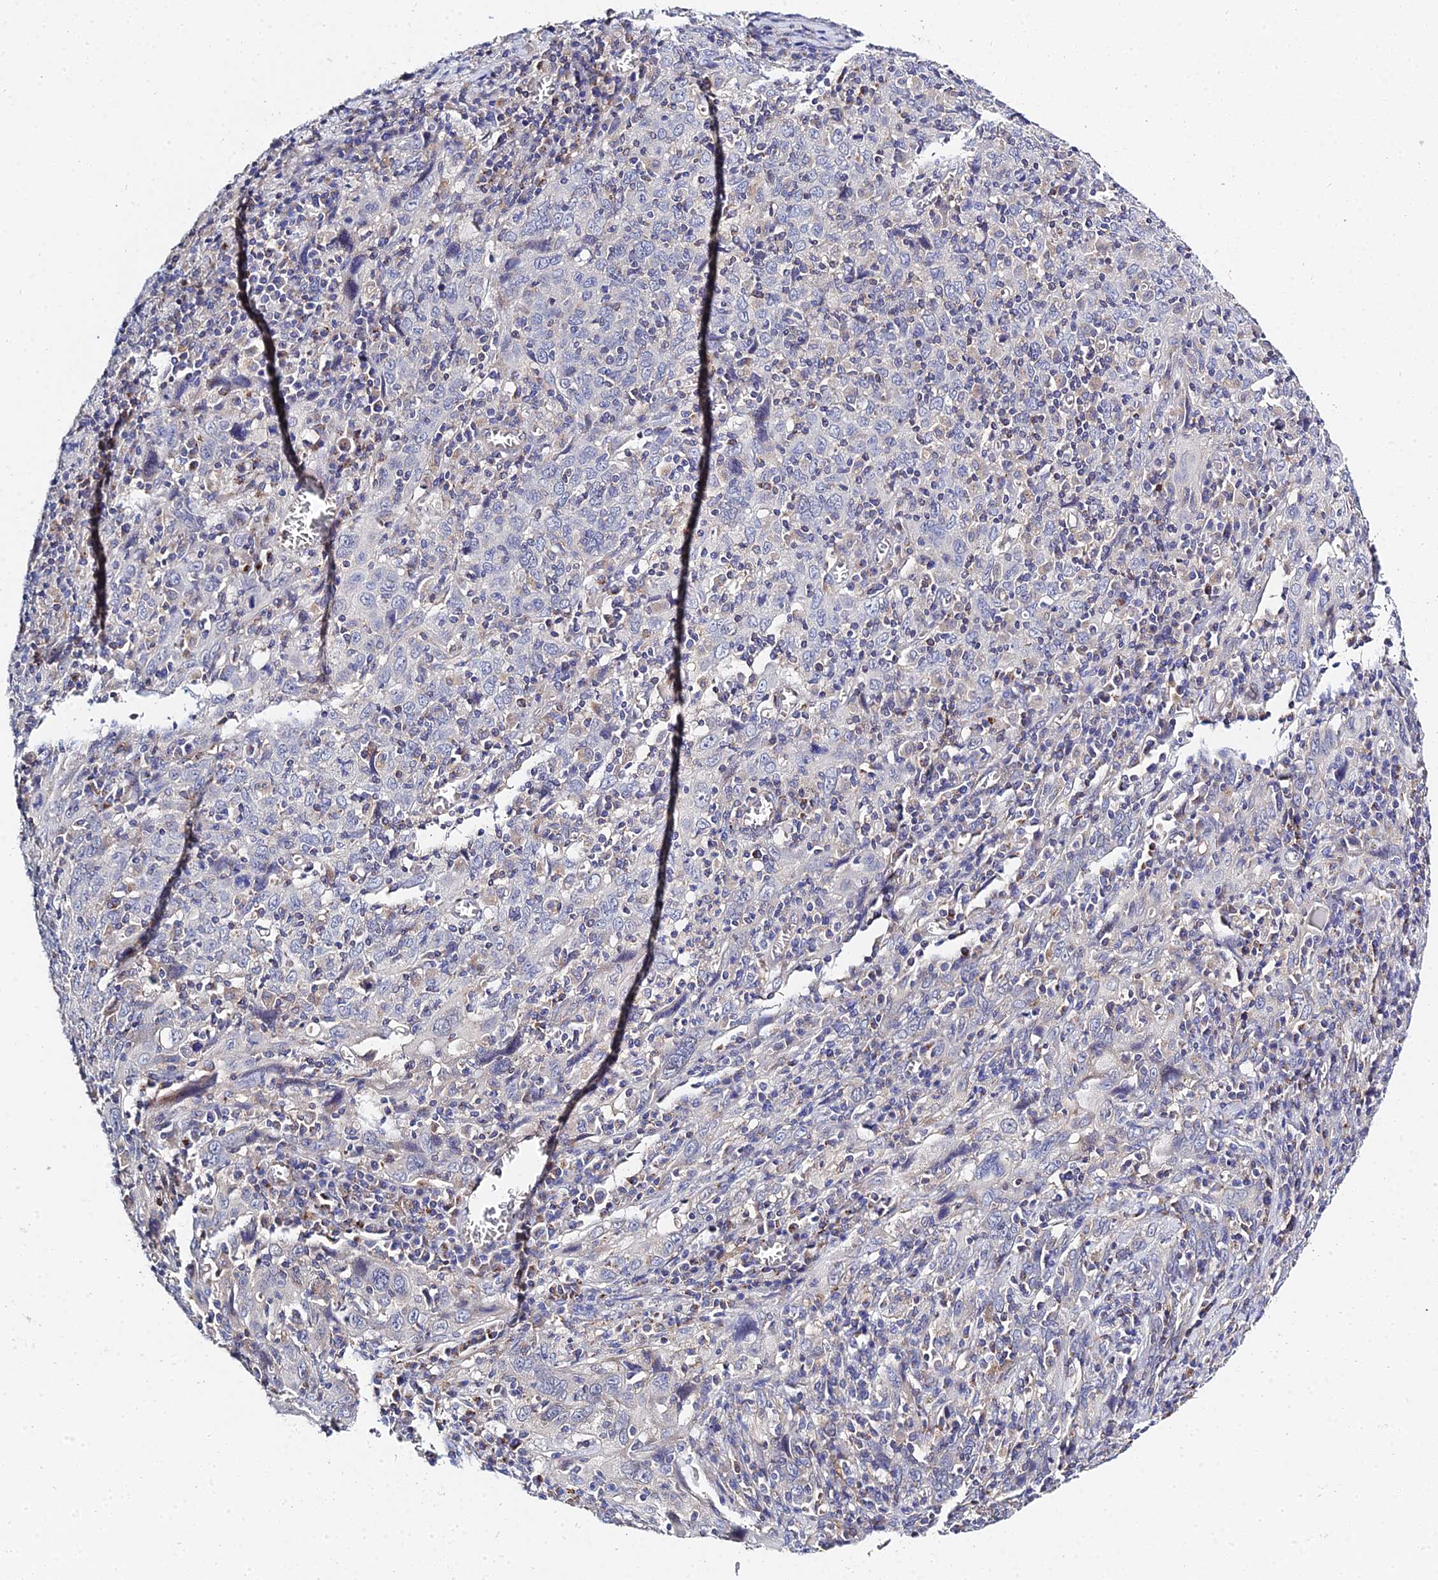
{"staining": {"intensity": "negative", "quantity": "none", "location": "none"}, "tissue": "cervical cancer", "cell_type": "Tumor cells", "image_type": "cancer", "snomed": [{"axis": "morphology", "description": "Squamous cell carcinoma, NOS"}, {"axis": "topography", "description": "Cervix"}], "caption": "A micrograph of squamous cell carcinoma (cervical) stained for a protein demonstrates no brown staining in tumor cells.", "gene": "APOBEC3H", "patient": {"sex": "female", "age": 46}}